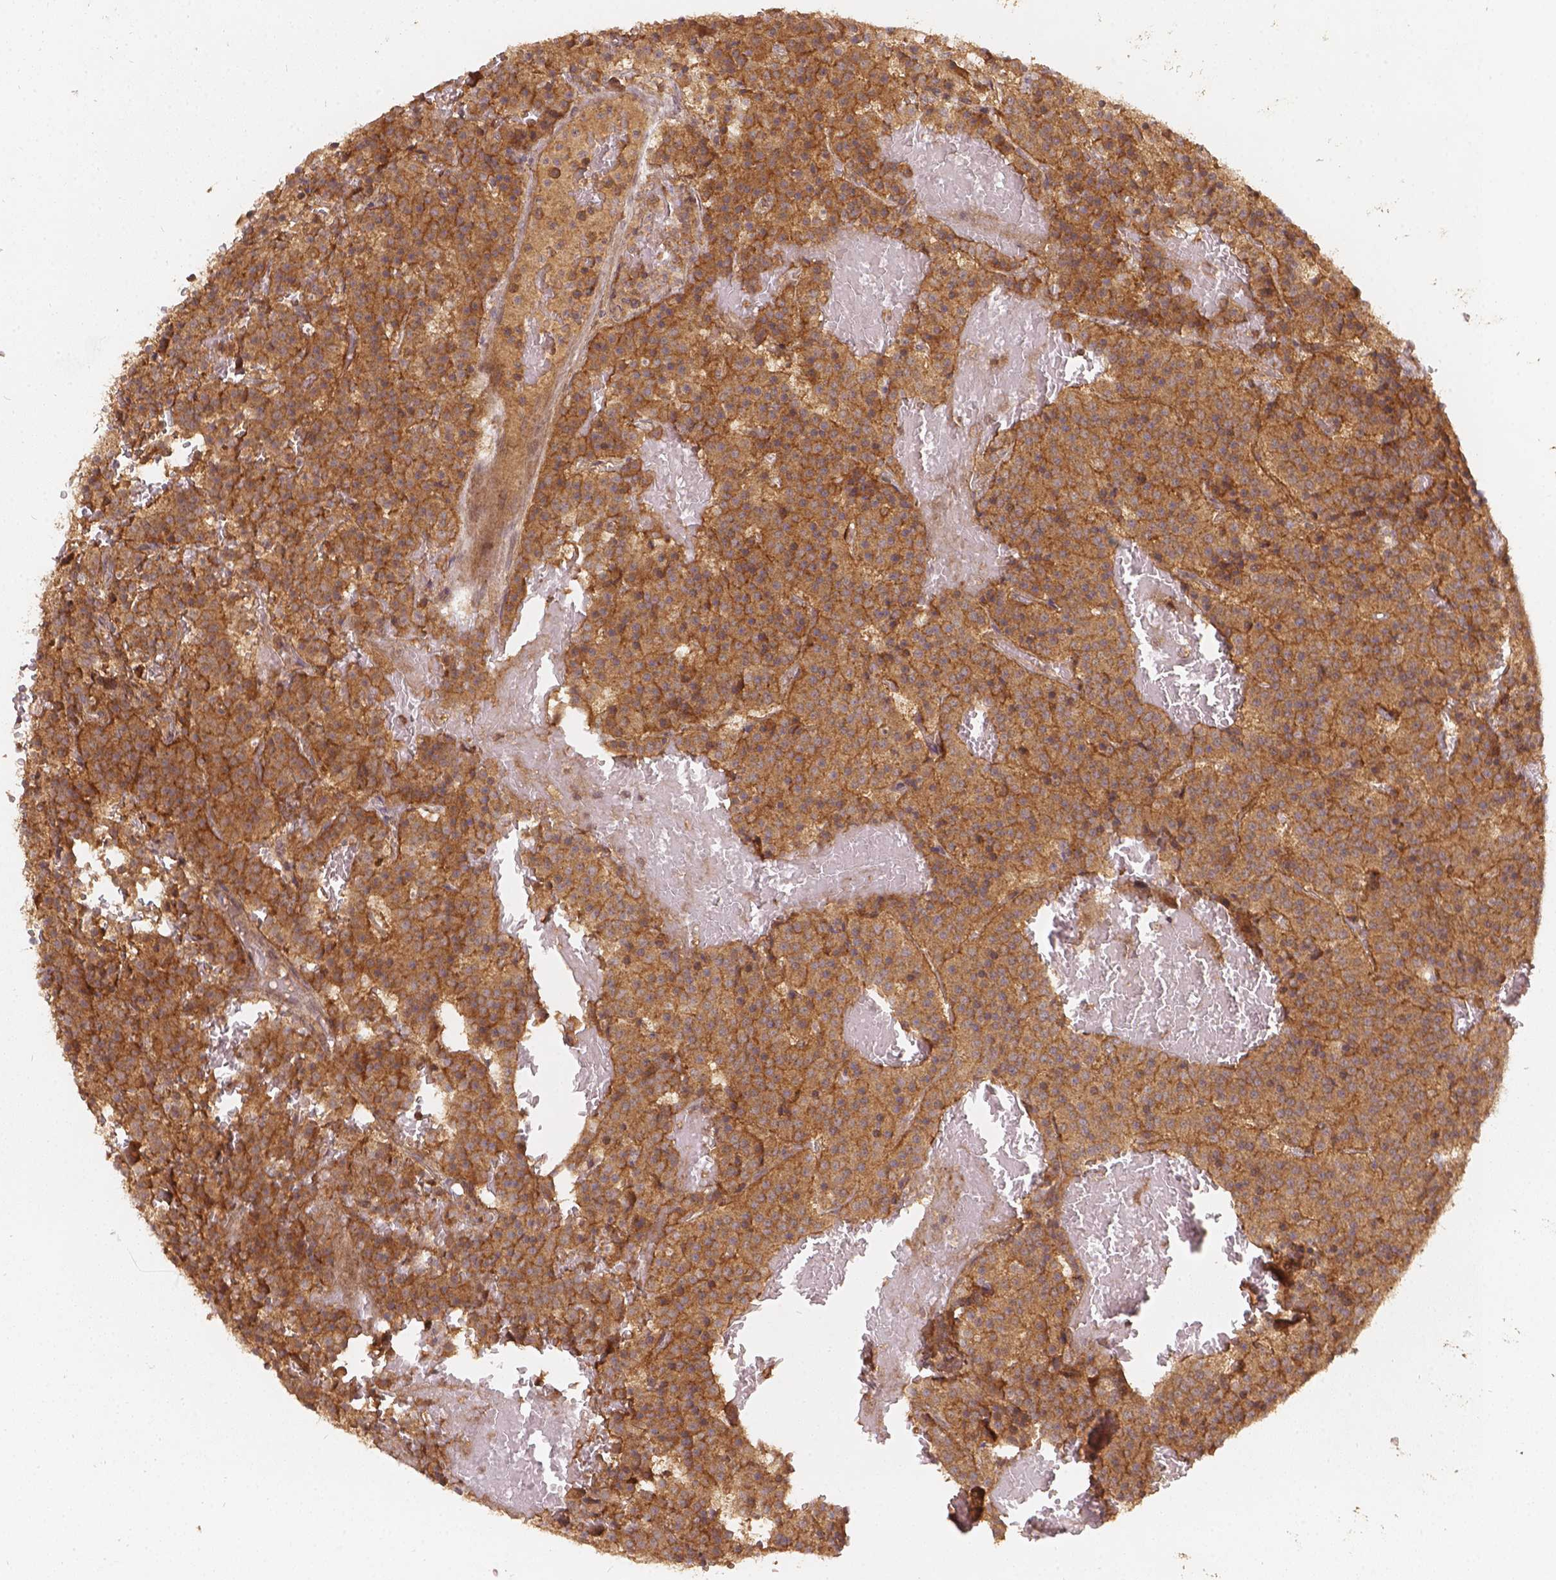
{"staining": {"intensity": "moderate", "quantity": ">75%", "location": "cytoplasmic/membranous"}, "tissue": "carcinoid", "cell_type": "Tumor cells", "image_type": "cancer", "snomed": [{"axis": "morphology", "description": "Carcinoid, malignant, NOS"}, {"axis": "topography", "description": "Lung"}], "caption": "Carcinoid tissue demonstrates moderate cytoplasmic/membranous expression in approximately >75% of tumor cells", "gene": "XPR1", "patient": {"sex": "male", "age": 70}}